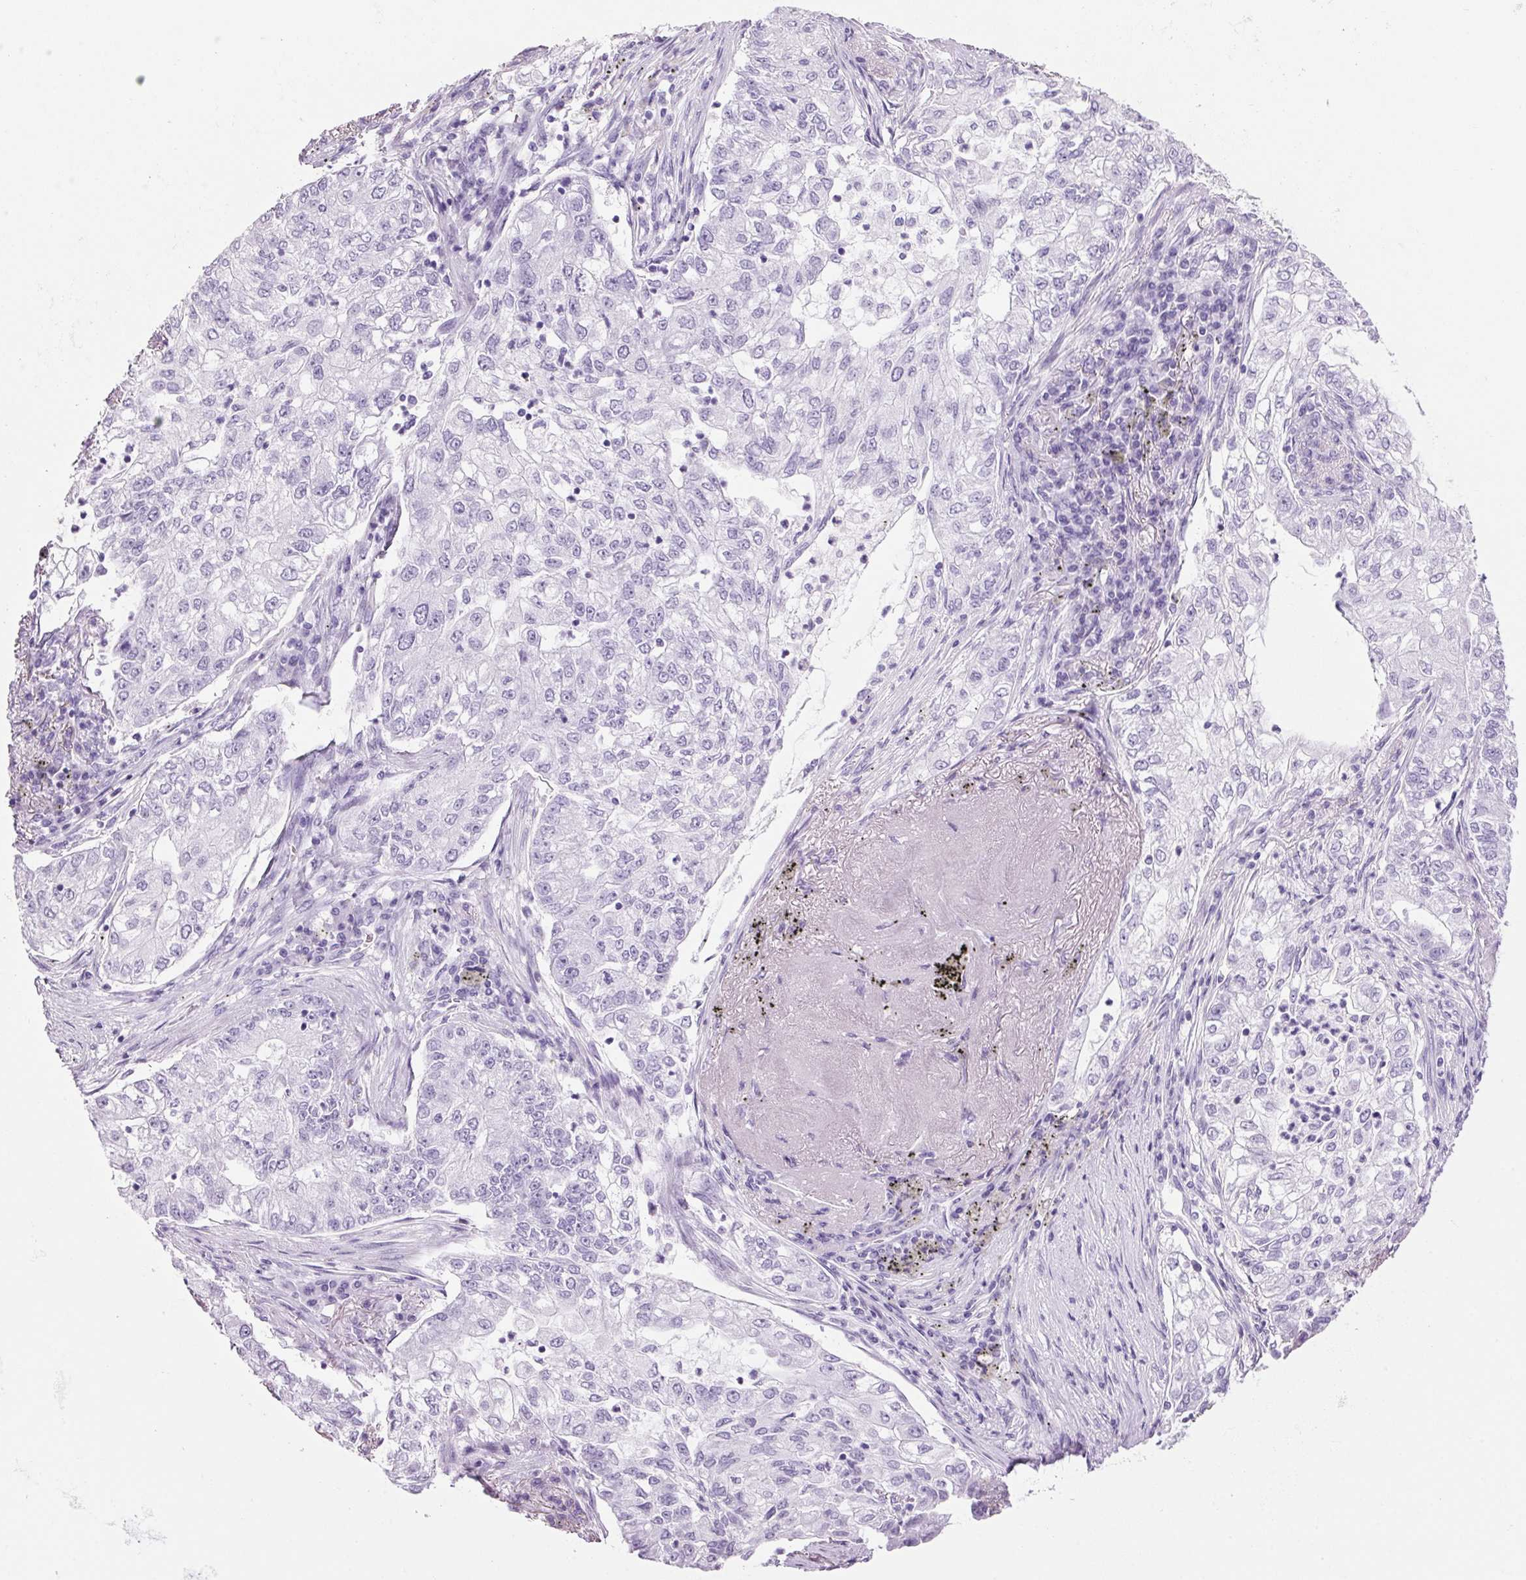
{"staining": {"intensity": "negative", "quantity": "none", "location": "none"}, "tissue": "lung cancer", "cell_type": "Tumor cells", "image_type": "cancer", "snomed": [{"axis": "morphology", "description": "Adenocarcinoma, NOS"}, {"axis": "topography", "description": "Lung"}], "caption": "Immunohistochemistry (IHC) micrograph of neoplastic tissue: lung cancer stained with DAB (3,3'-diaminobenzidine) shows no significant protein staining in tumor cells.", "gene": "PPP1R1A", "patient": {"sex": "female", "age": 73}}